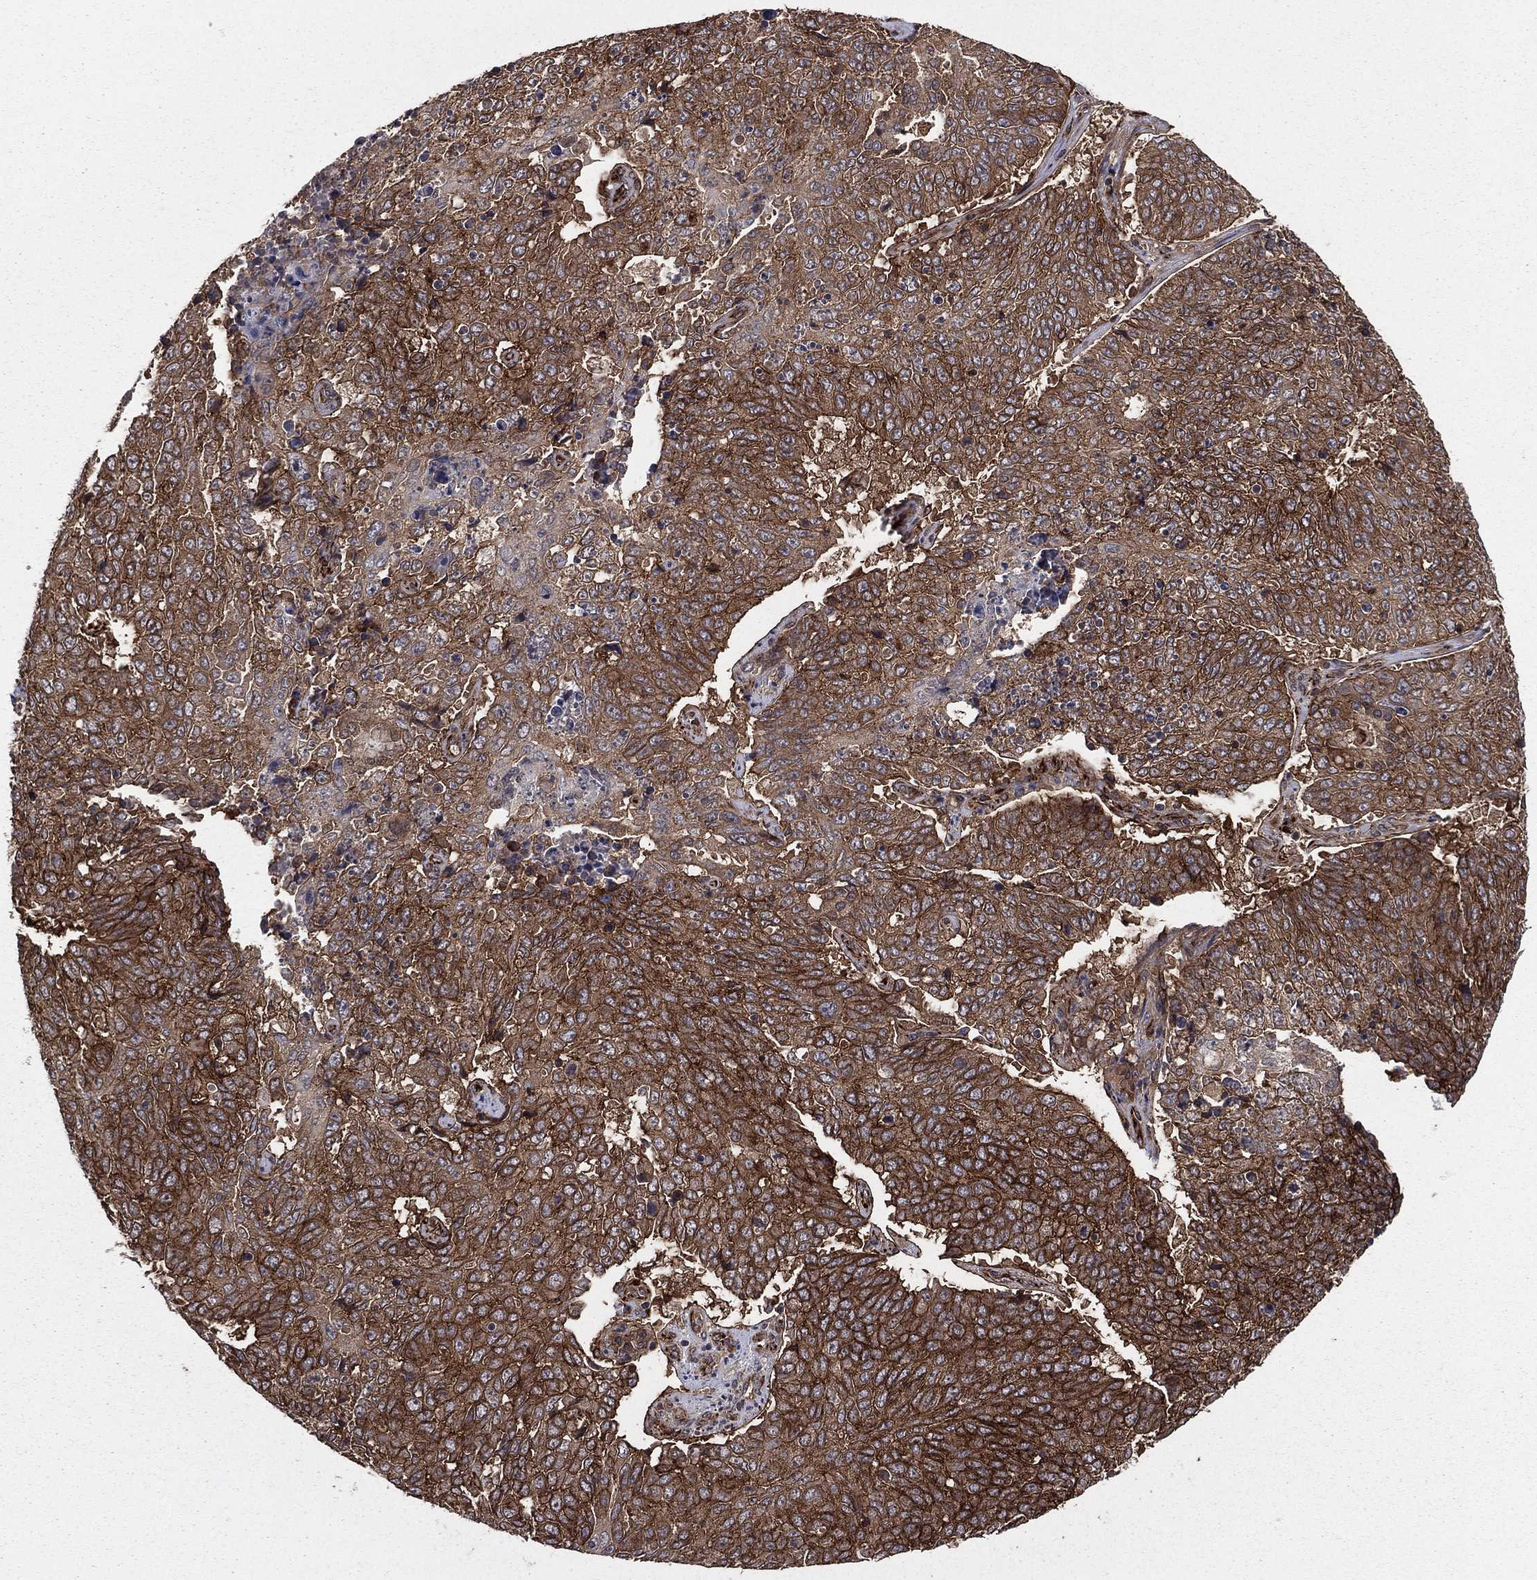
{"staining": {"intensity": "strong", "quantity": ">75%", "location": "cytoplasmic/membranous"}, "tissue": "lung cancer", "cell_type": "Tumor cells", "image_type": "cancer", "snomed": [{"axis": "morphology", "description": "Normal tissue, NOS"}, {"axis": "morphology", "description": "Squamous cell carcinoma, NOS"}, {"axis": "topography", "description": "Bronchus"}, {"axis": "topography", "description": "Lung"}], "caption": "Strong cytoplasmic/membranous protein positivity is identified in about >75% of tumor cells in lung cancer (squamous cell carcinoma). Using DAB (3,3'-diaminobenzidine) (brown) and hematoxylin (blue) stains, captured at high magnification using brightfield microscopy.", "gene": "CERT1", "patient": {"sex": "male", "age": 64}}